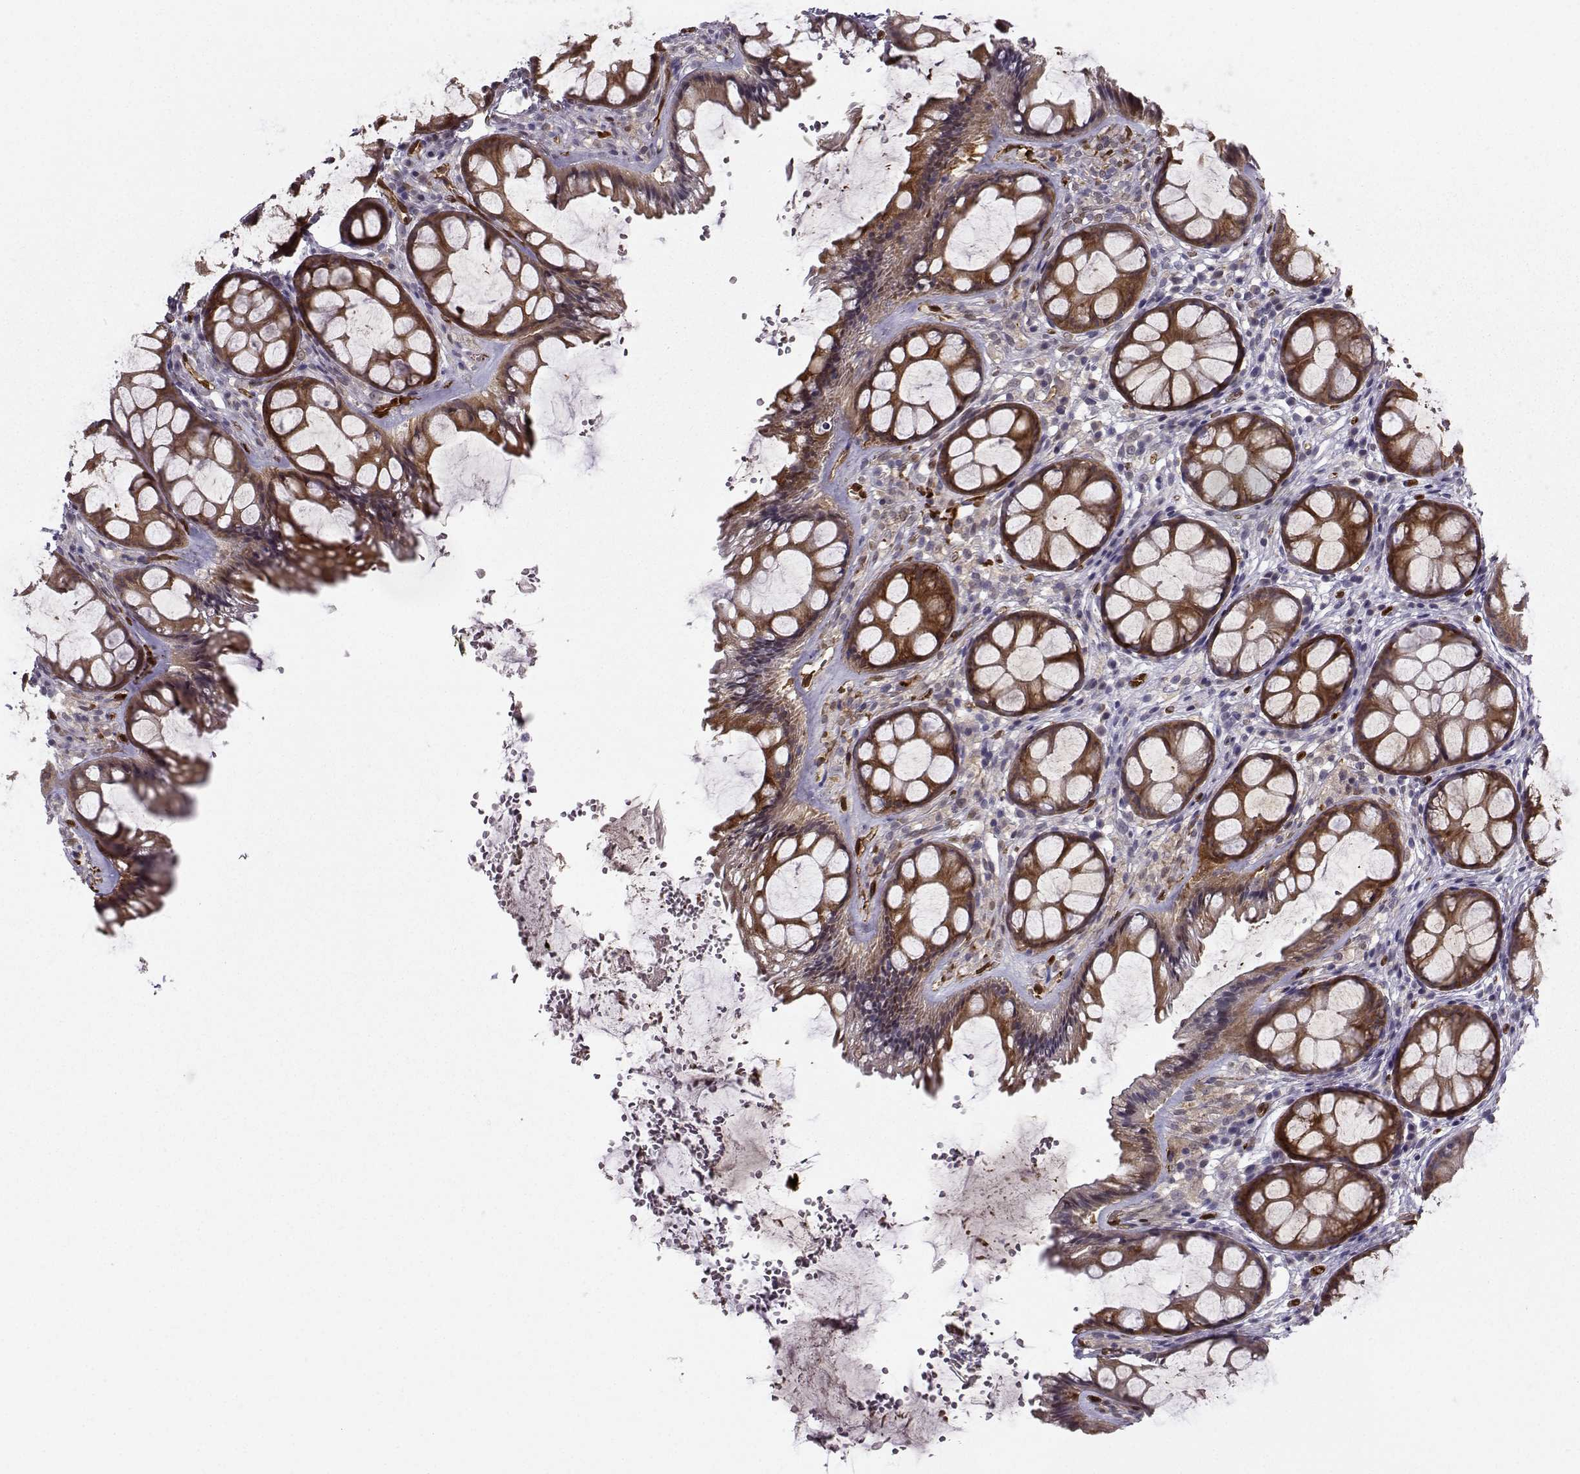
{"staining": {"intensity": "moderate", "quantity": "25%-75%", "location": "cytoplasmic/membranous"}, "tissue": "rectum", "cell_type": "Glandular cells", "image_type": "normal", "snomed": [{"axis": "morphology", "description": "Normal tissue, NOS"}, {"axis": "topography", "description": "Rectum"}], "caption": "Brown immunohistochemical staining in unremarkable human rectum shows moderate cytoplasmic/membranous expression in approximately 25%-75% of glandular cells.", "gene": "NQO1", "patient": {"sex": "female", "age": 62}}